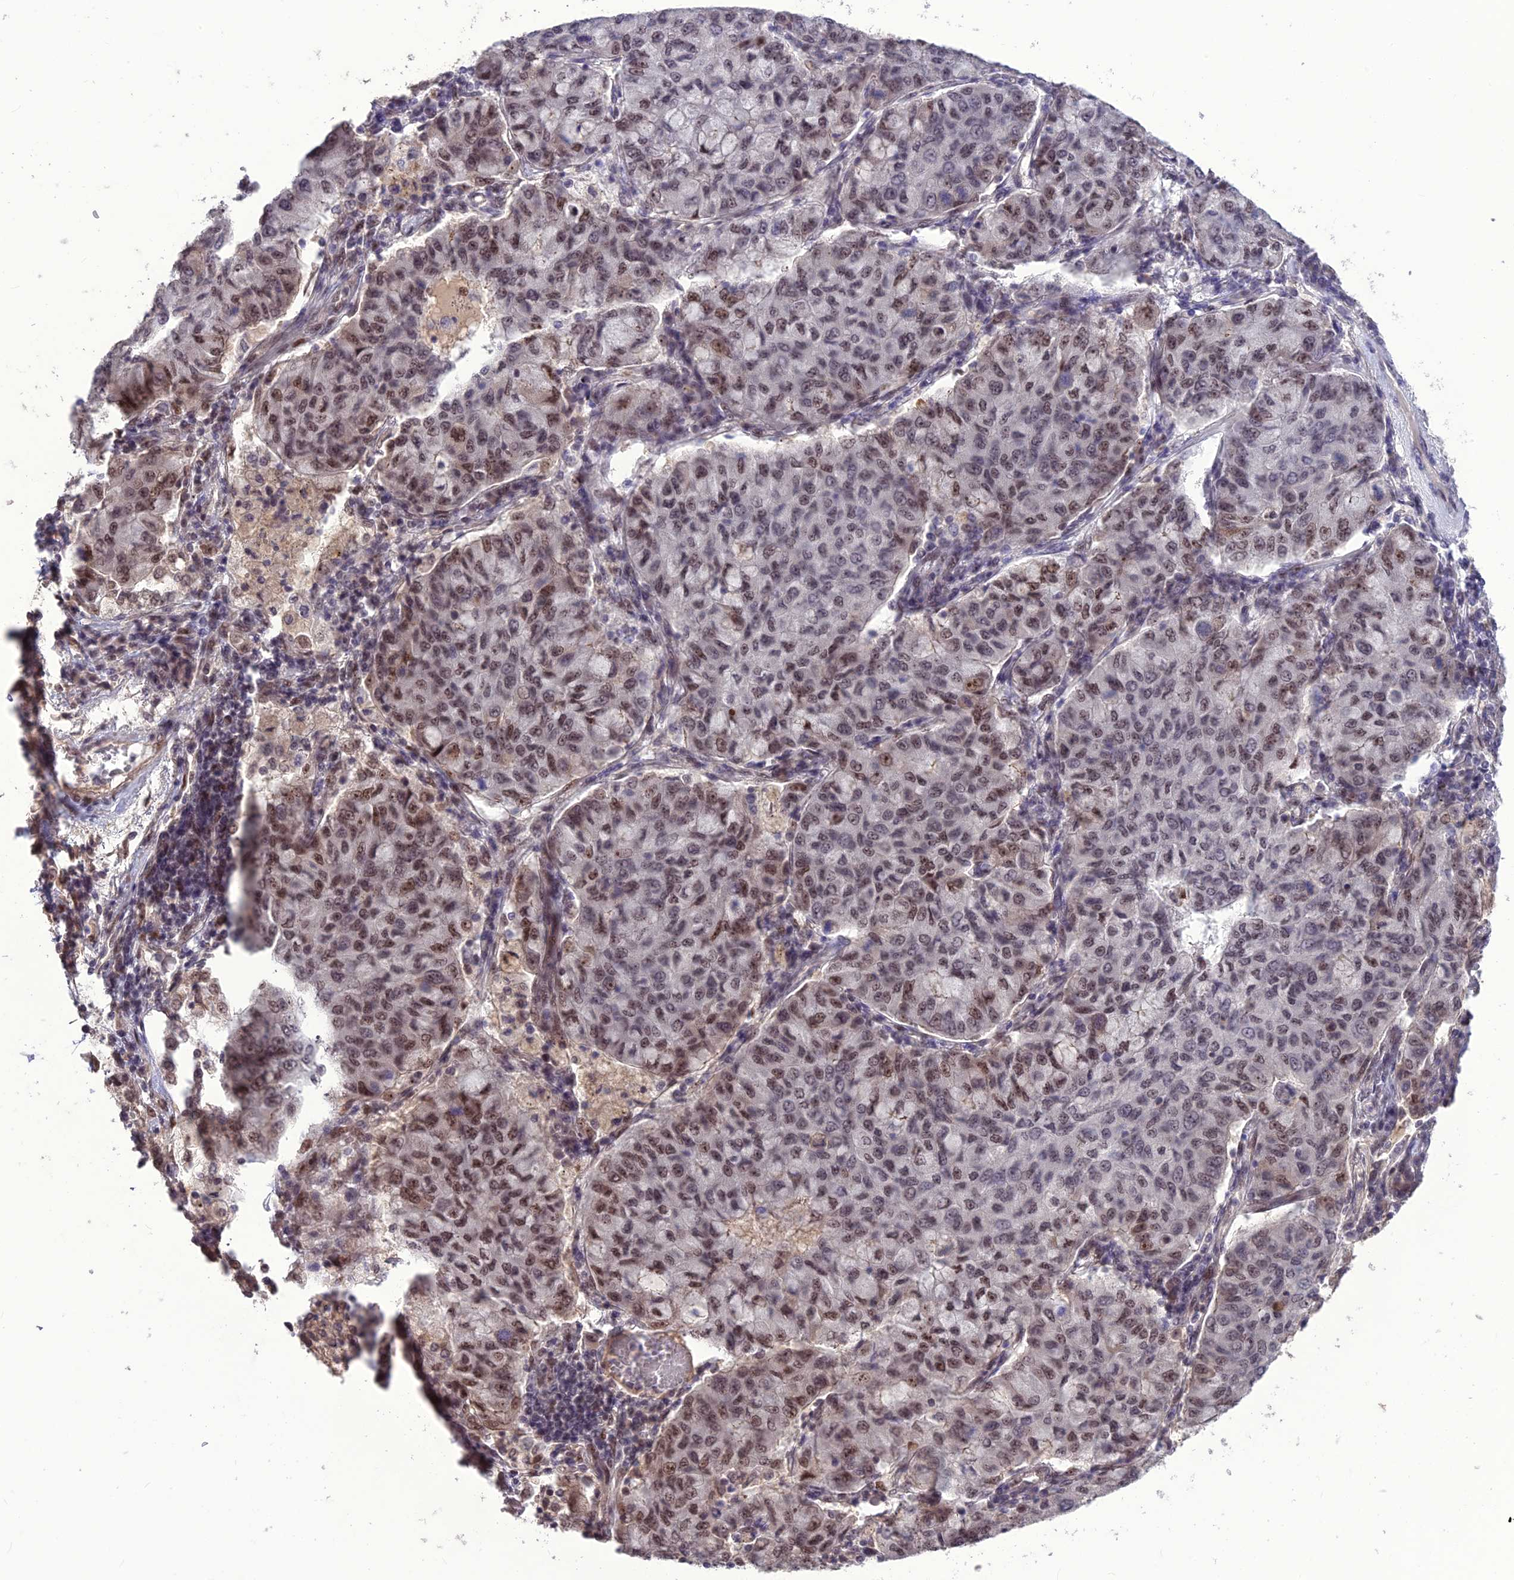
{"staining": {"intensity": "moderate", "quantity": "25%-75%", "location": "nuclear"}, "tissue": "lung cancer", "cell_type": "Tumor cells", "image_type": "cancer", "snomed": [{"axis": "morphology", "description": "Squamous cell carcinoma, NOS"}, {"axis": "topography", "description": "Lung"}], "caption": "Protein staining reveals moderate nuclear staining in about 25%-75% of tumor cells in lung cancer. (DAB (3,3'-diaminobenzidine) IHC, brown staining for protein, blue staining for nuclei).", "gene": "DIS3", "patient": {"sex": "male", "age": 74}}